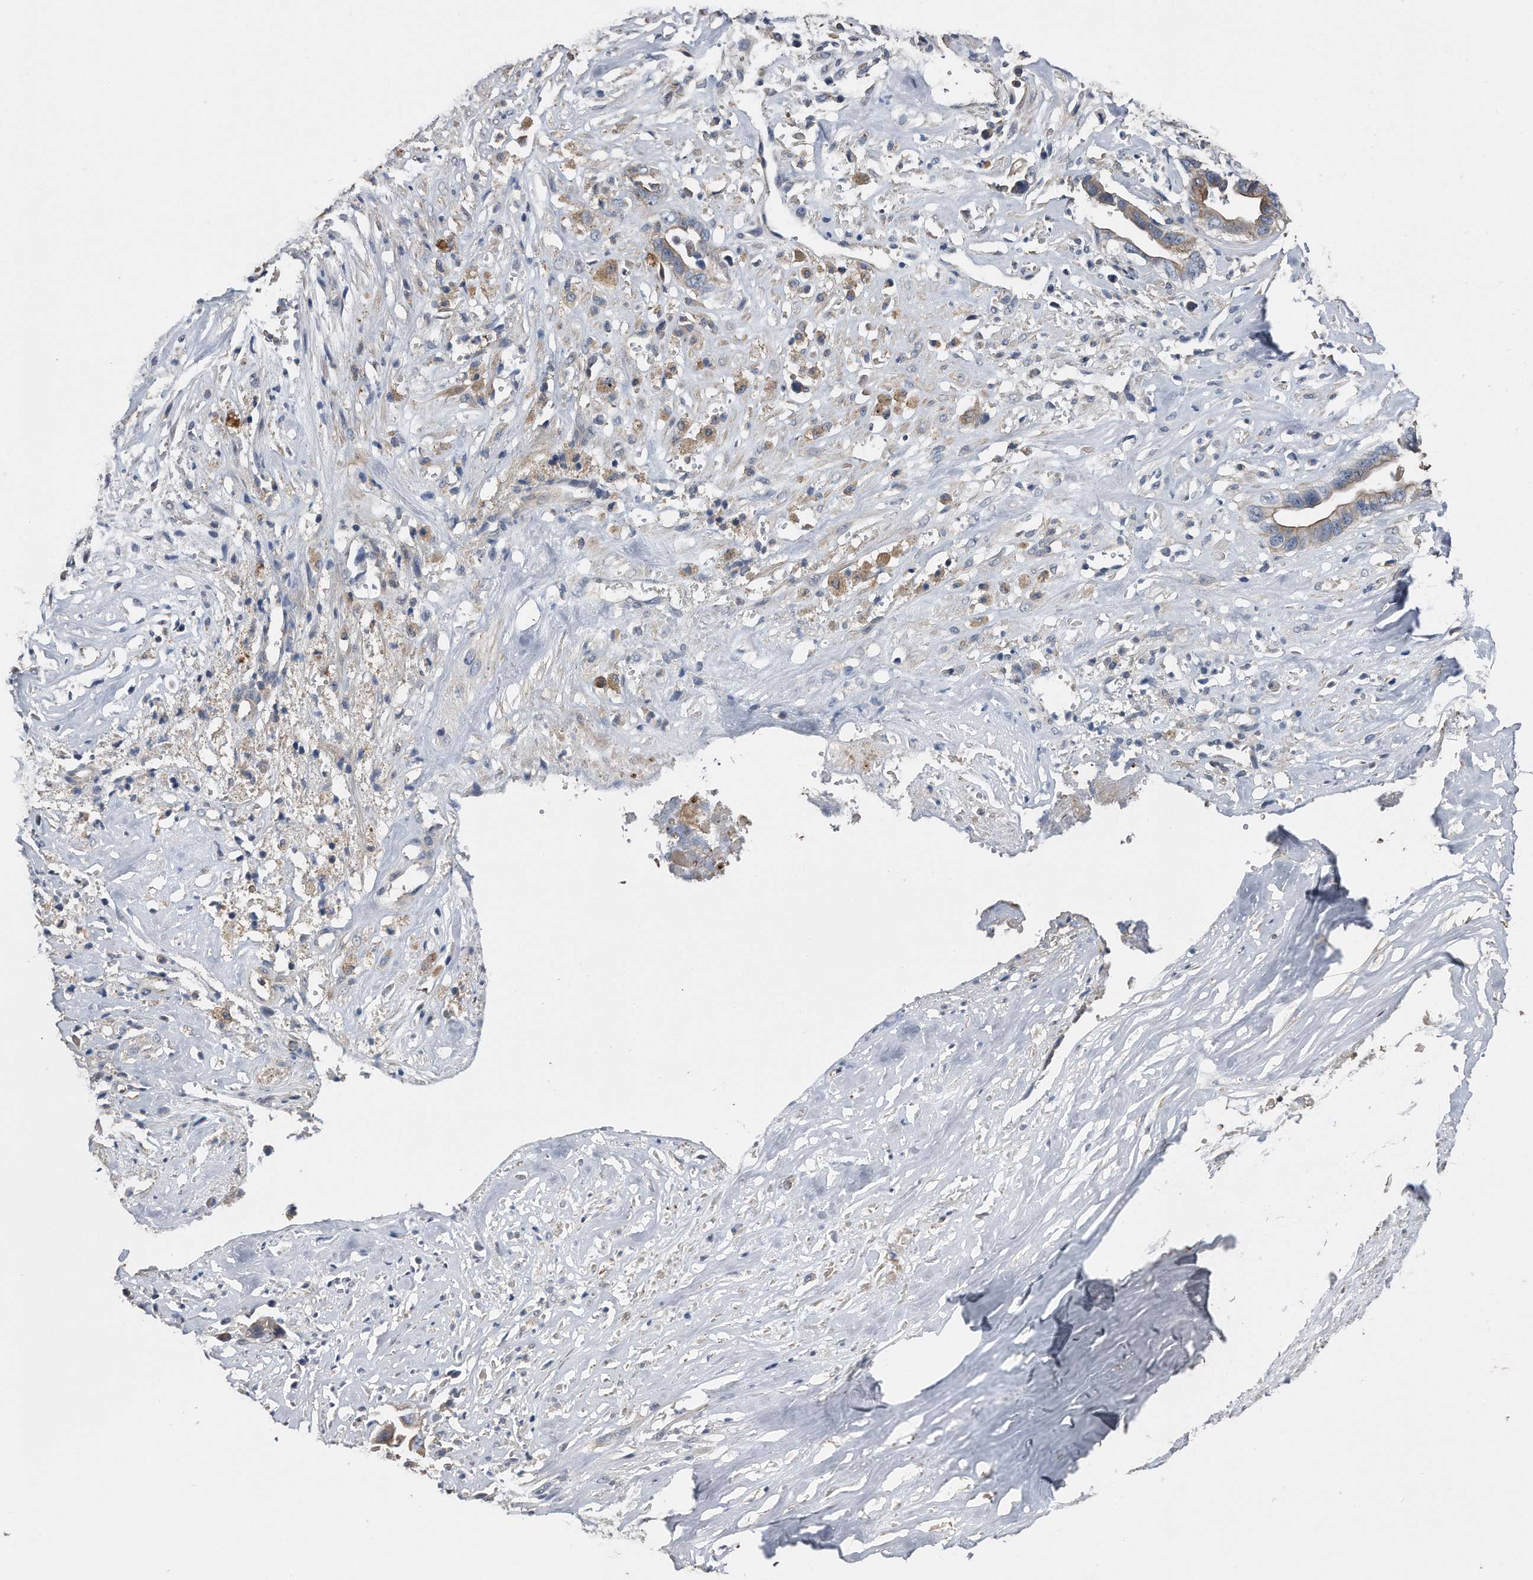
{"staining": {"intensity": "weak", "quantity": "25%-75%", "location": "cytoplasmic/membranous"}, "tissue": "liver cancer", "cell_type": "Tumor cells", "image_type": "cancer", "snomed": [{"axis": "morphology", "description": "Cholangiocarcinoma"}, {"axis": "topography", "description": "Liver"}], "caption": "Immunohistochemistry histopathology image of human liver cancer (cholangiocarcinoma) stained for a protein (brown), which demonstrates low levels of weak cytoplasmic/membranous expression in approximately 25%-75% of tumor cells.", "gene": "KCND3", "patient": {"sex": "female", "age": 79}}